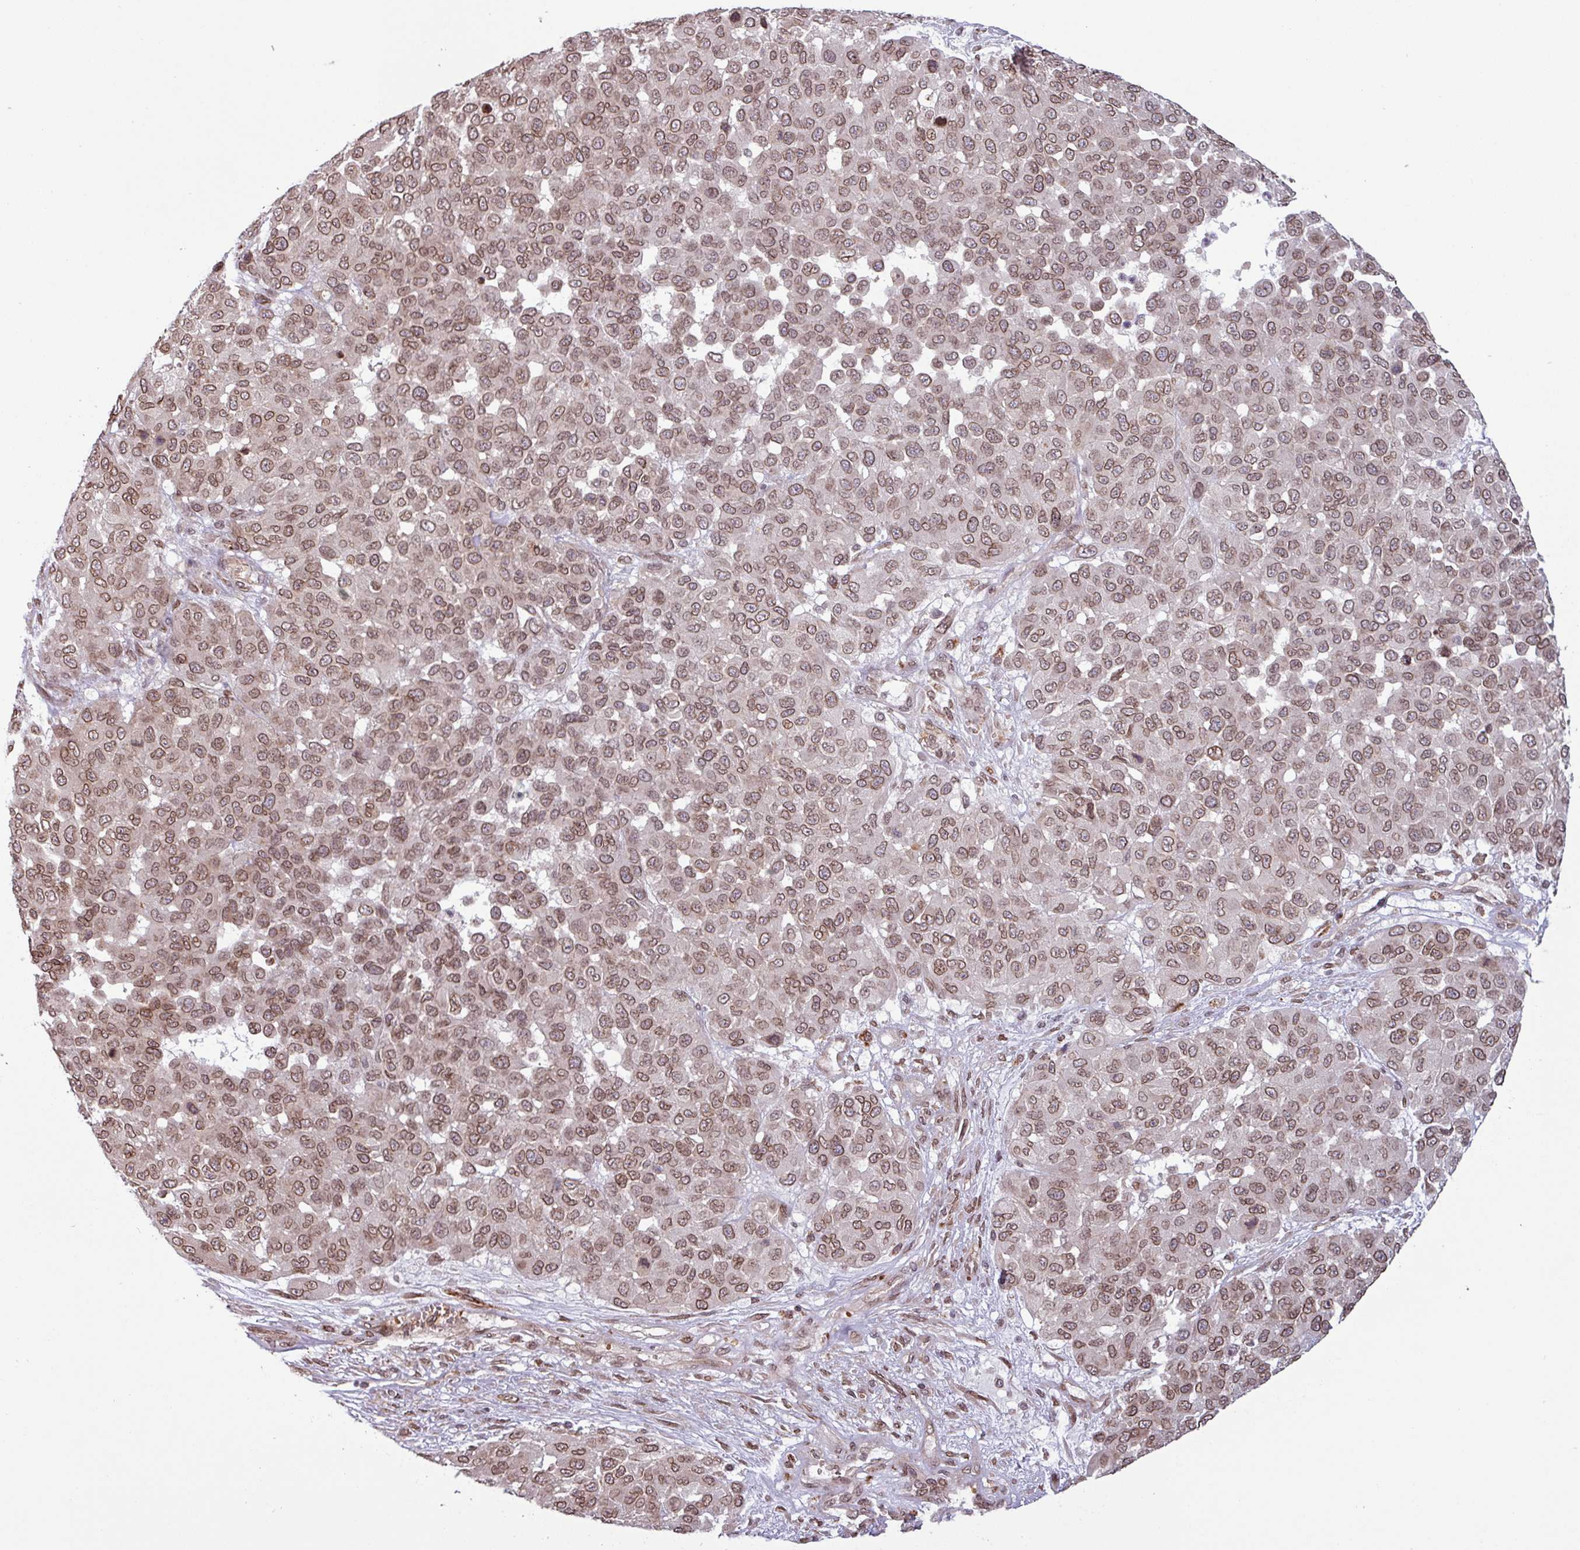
{"staining": {"intensity": "moderate", "quantity": ">75%", "location": "cytoplasmic/membranous,nuclear"}, "tissue": "melanoma", "cell_type": "Tumor cells", "image_type": "cancer", "snomed": [{"axis": "morphology", "description": "Malignant melanoma, NOS"}, {"axis": "topography", "description": "Skin"}], "caption": "This is an image of immunohistochemistry (IHC) staining of malignant melanoma, which shows moderate expression in the cytoplasmic/membranous and nuclear of tumor cells.", "gene": "RBM4B", "patient": {"sex": "male", "age": 62}}